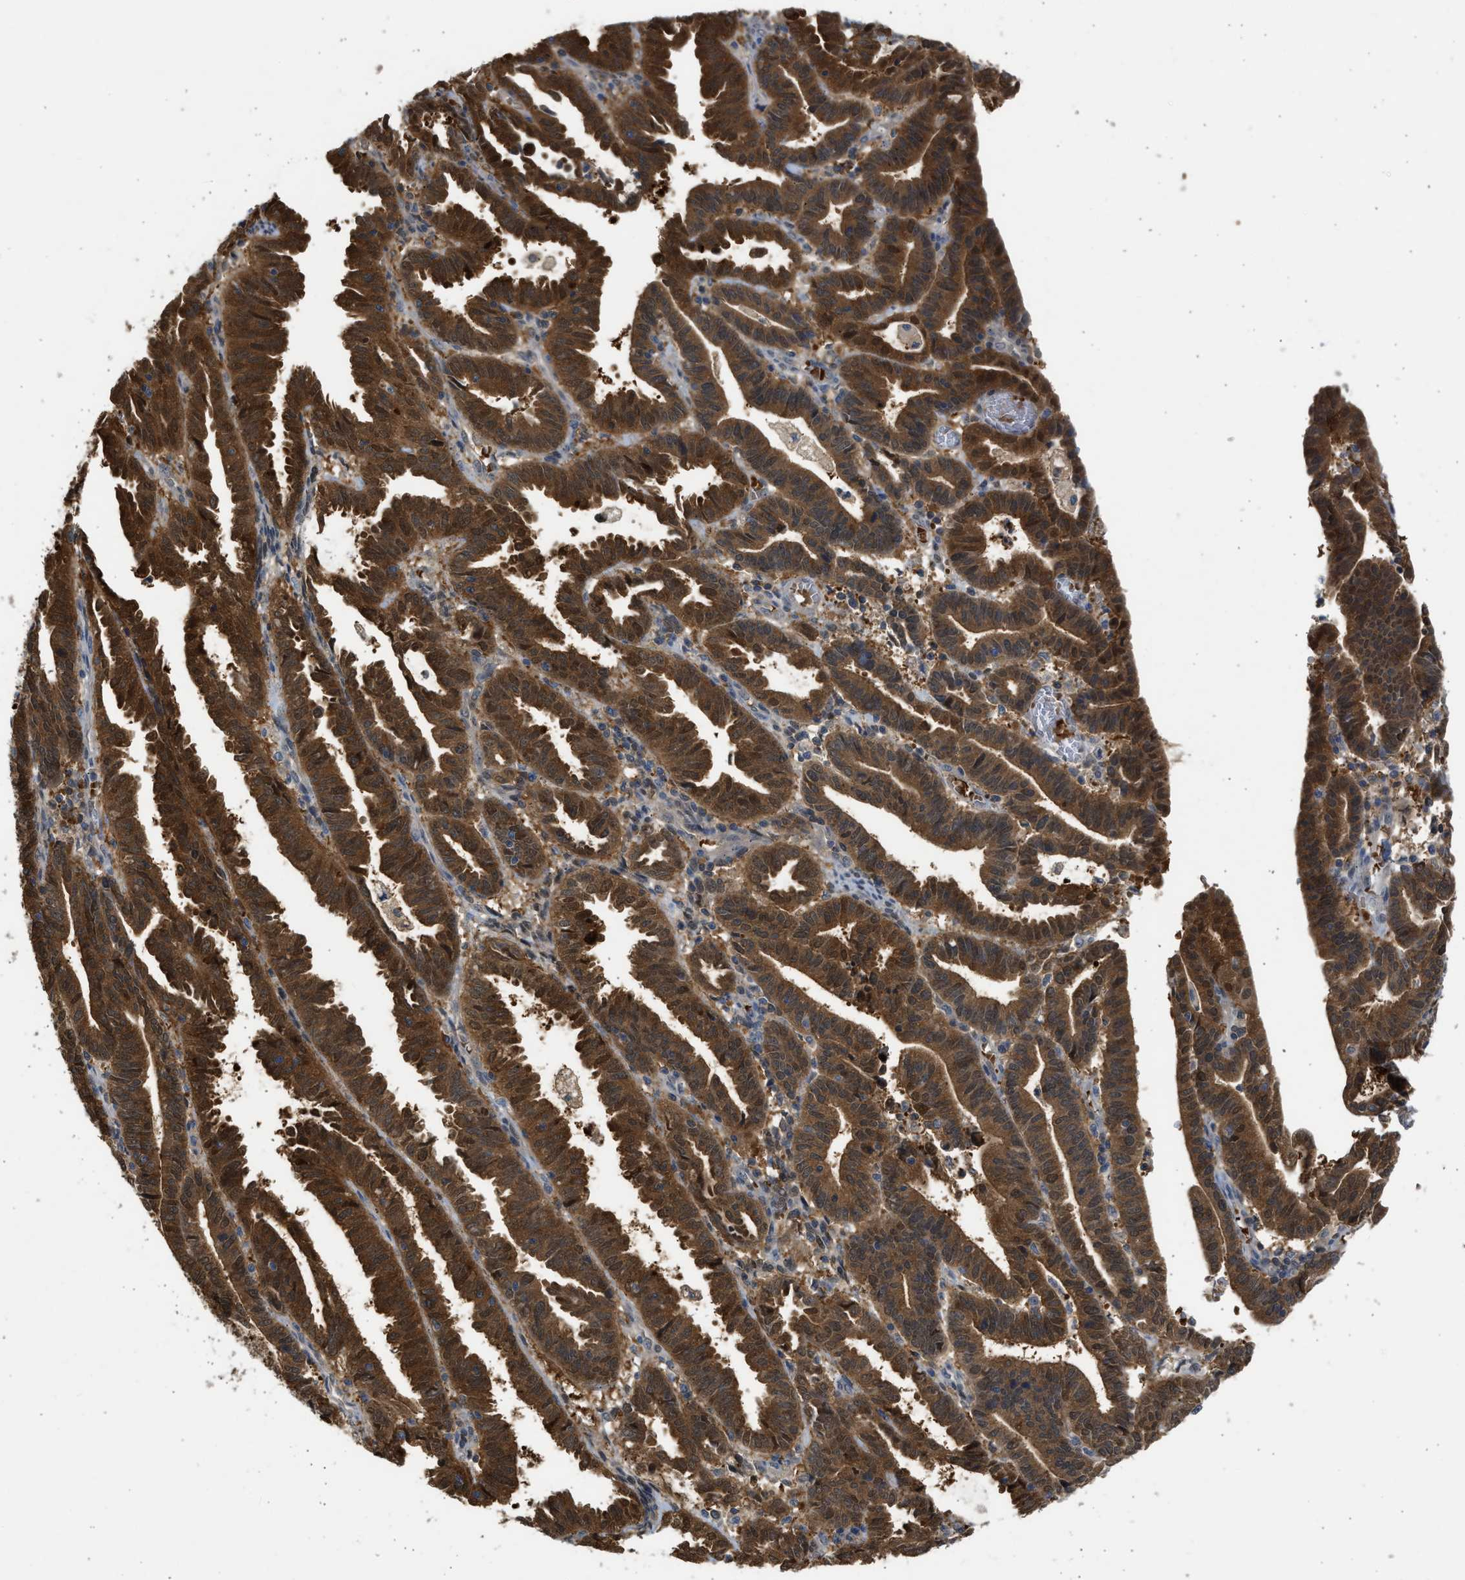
{"staining": {"intensity": "strong", "quantity": ">75%", "location": "cytoplasmic/membranous"}, "tissue": "endometrial cancer", "cell_type": "Tumor cells", "image_type": "cancer", "snomed": [{"axis": "morphology", "description": "Adenocarcinoma, NOS"}, {"axis": "topography", "description": "Uterus"}], "caption": "Immunohistochemistry photomicrograph of human endometrial cancer (adenocarcinoma) stained for a protein (brown), which shows high levels of strong cytoplasmic/membranous expression in approximately >75% of tumor cells.", "gene": "MAPK7", "patient": {"sex": "female", "age": 83}}